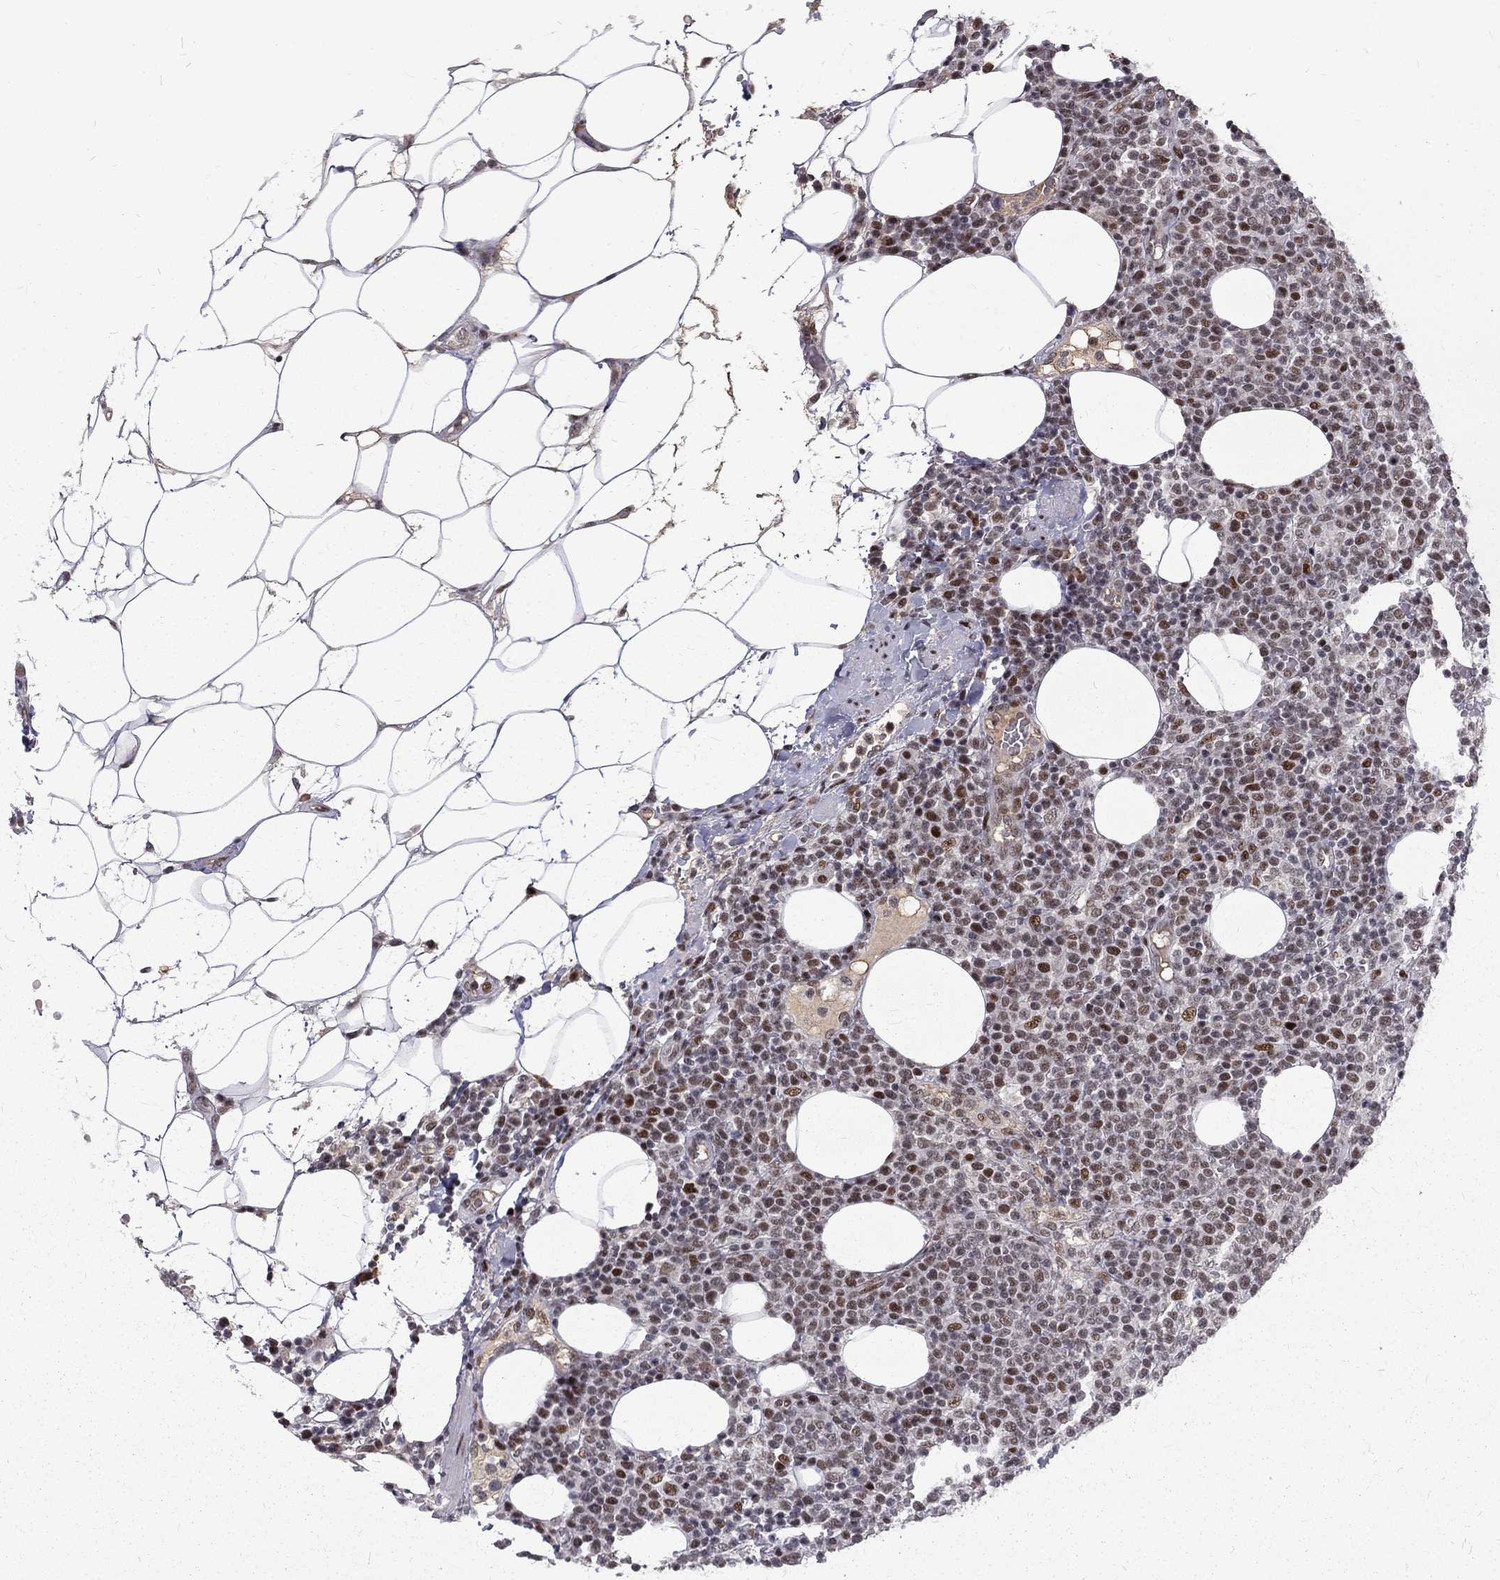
{"staining": {"intensity": "moderate", "quantity": "25%-75%", "location": "nuclear"}, "tissue": "lymphoma", "cell_type": "Tumor cells", "image_type": "cancer", "snomed": [{"axis": "morphology", "description": "Malignant lymphoma, non-Hodgkin's type, High grade"}, {"axis": "topography", "description": "Lymph node"}], "caption": "Lymphoma was stained to show a protein in brown. There is medium levels of moderate nuclear expression in approximately 25%-75% of tumor cells.", "gene": "TCEAL1", "patient": {"sex": "male", "age": 61}}